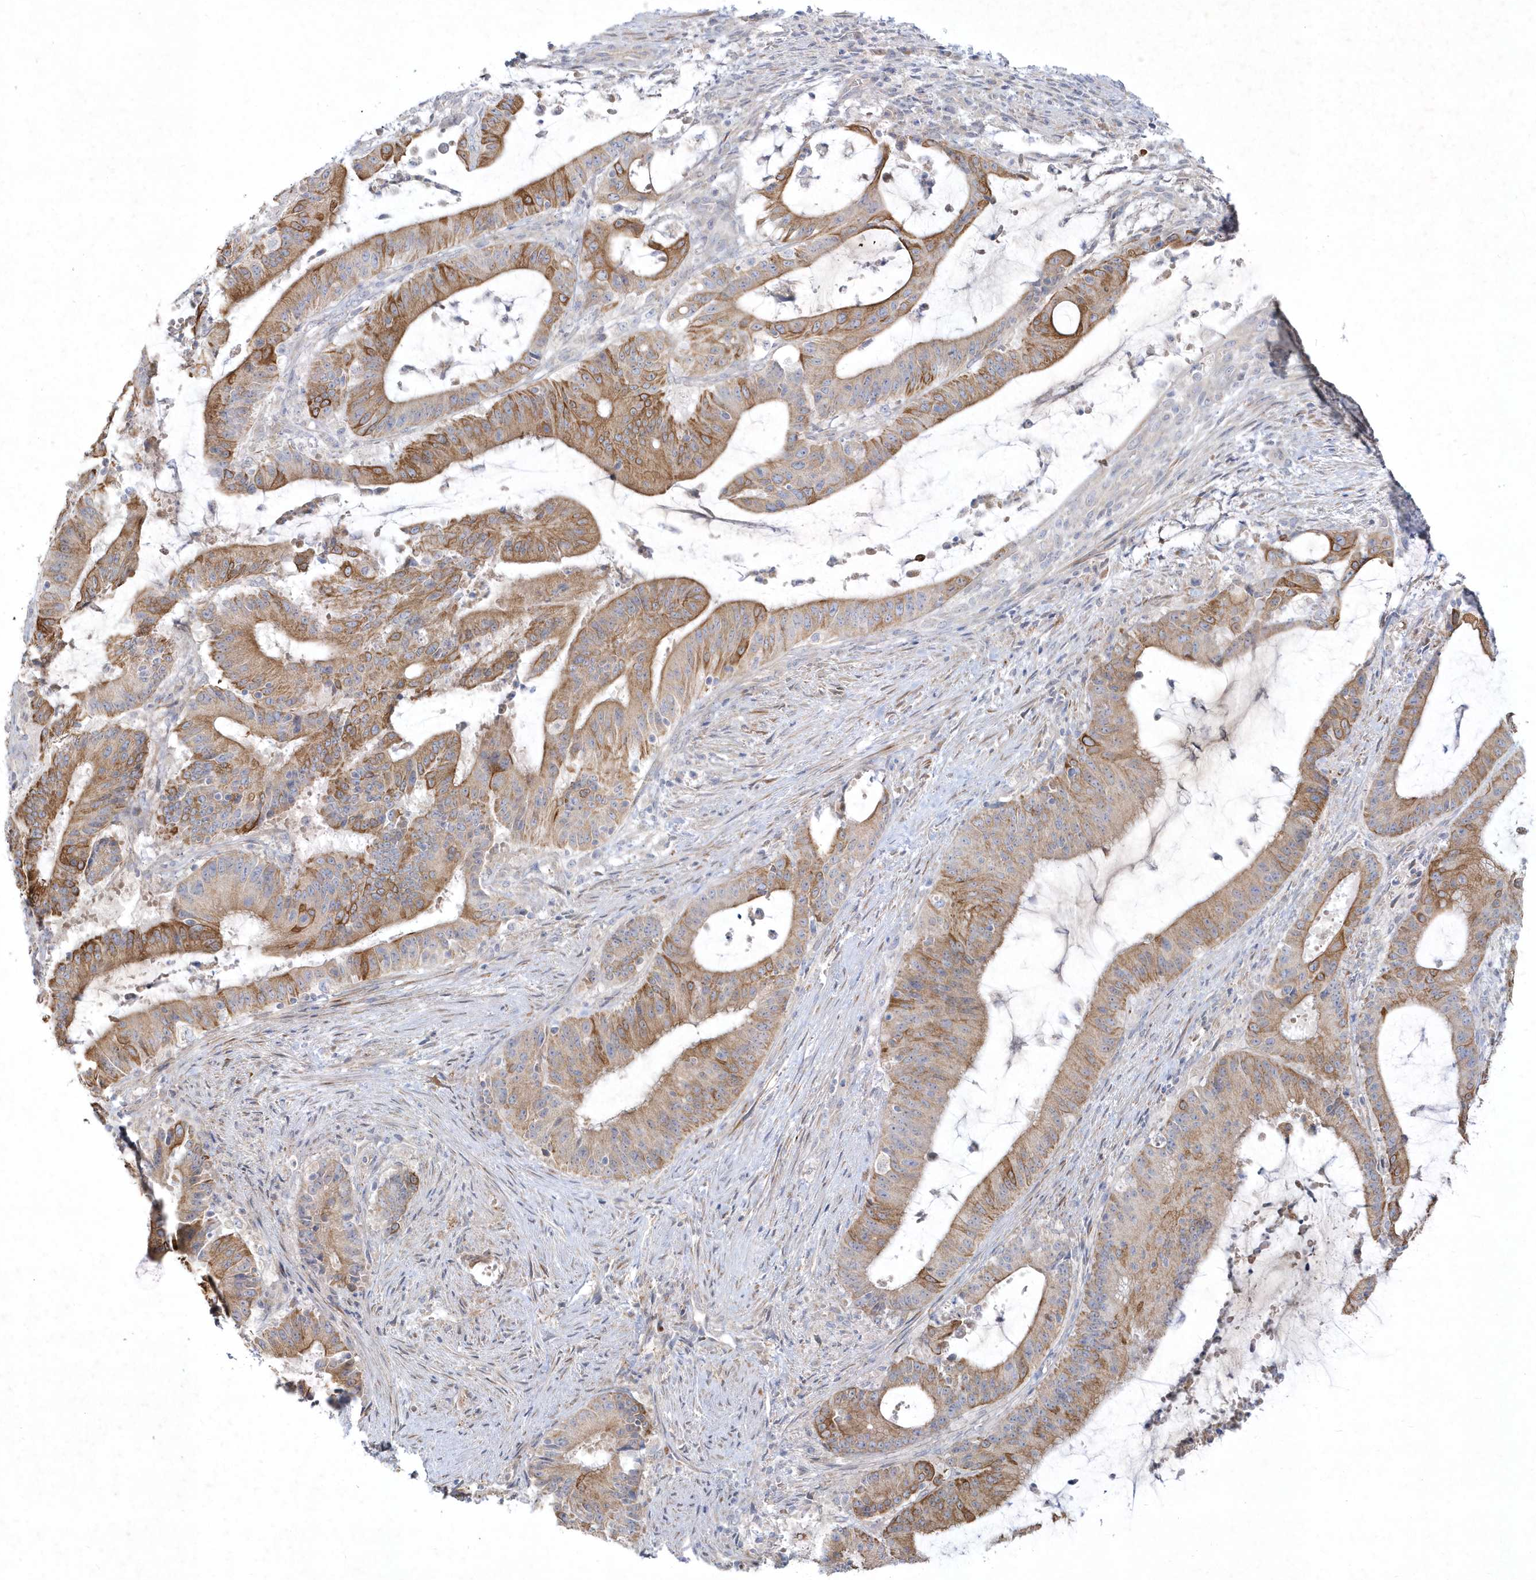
{"staining": {"intensity": "moderate", "quantity": ">75%", "location": "cytoplasmic/membranous"}, "tissue": "liver cancer", "cell_type": "Tumor cells", "image_type": "cancer", "snomed": [{"axis": "morphology", "description": "Normal tissue, NOS"}, {"axis": "morphology", "description": "Cholangiocarcinoma"}, {"axis": "topography", "description": "Liver"}, {"axis": "topography", "description": "Peripheral nerve tissue"}], "caption": "Cholangiocarcinoma (liver) stained with a protein marker displays moderate staining in tumor cells.", "gene": "LARS1", "patient": {"sex": "female", "age": 73}}